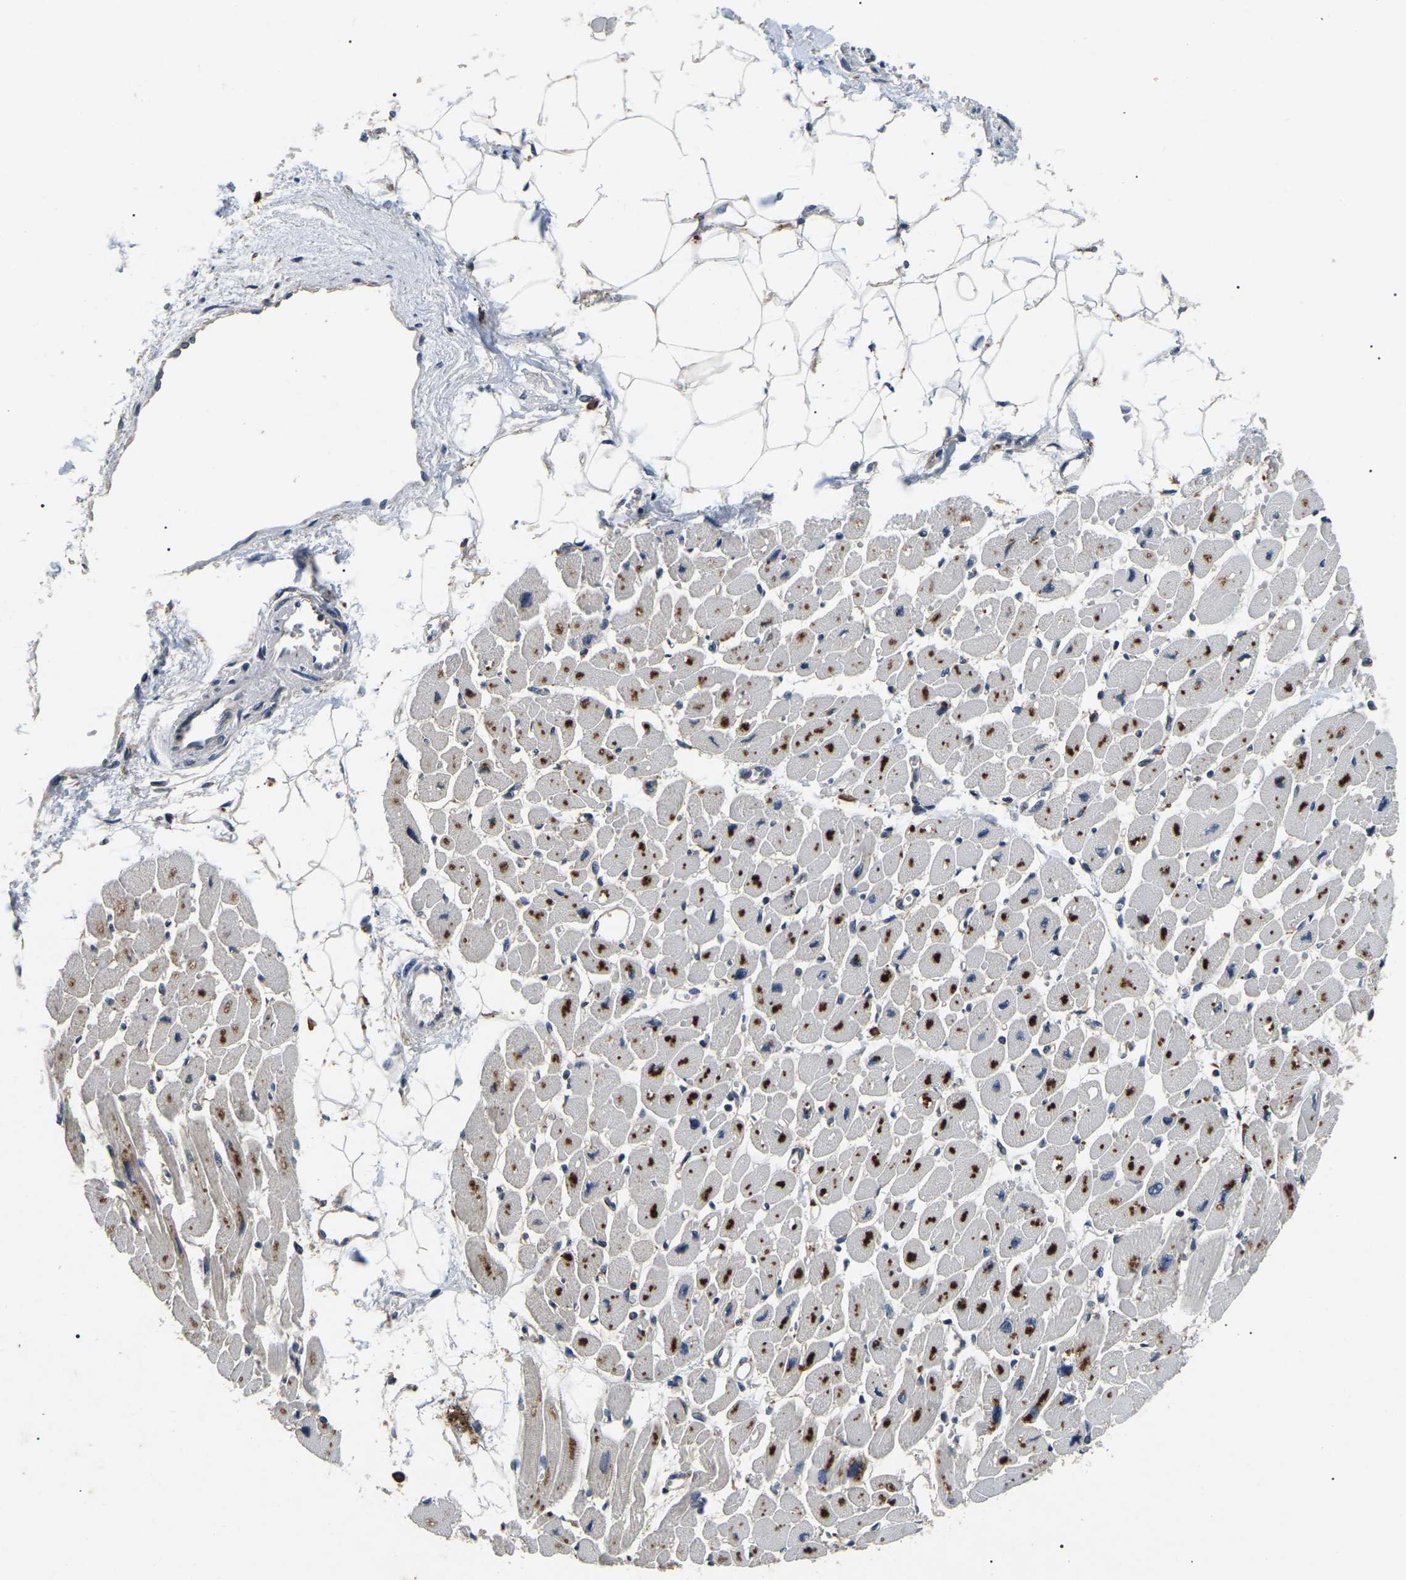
{"staining": {"intensity": "strong", "quantity": "25%-75%", "location": "cytoplasmic/membranous"}, "tissue": "heart muscle", "cell_type": "Cardiomyocytes", "image_type": "normal", "snomed": [{"axis": "morphology", "description": "Normal tissue, NOS"}, {"axis": "topography", "description": "Heart"}], "caption": "Heart muscle stained for a protein (brown) reveals strong cytoplasmic/membranous positive staining in about 25%-75% of cardiomyocytes.", "gene": "RBM28", "patient": {"sex": "female", "age": 54}}